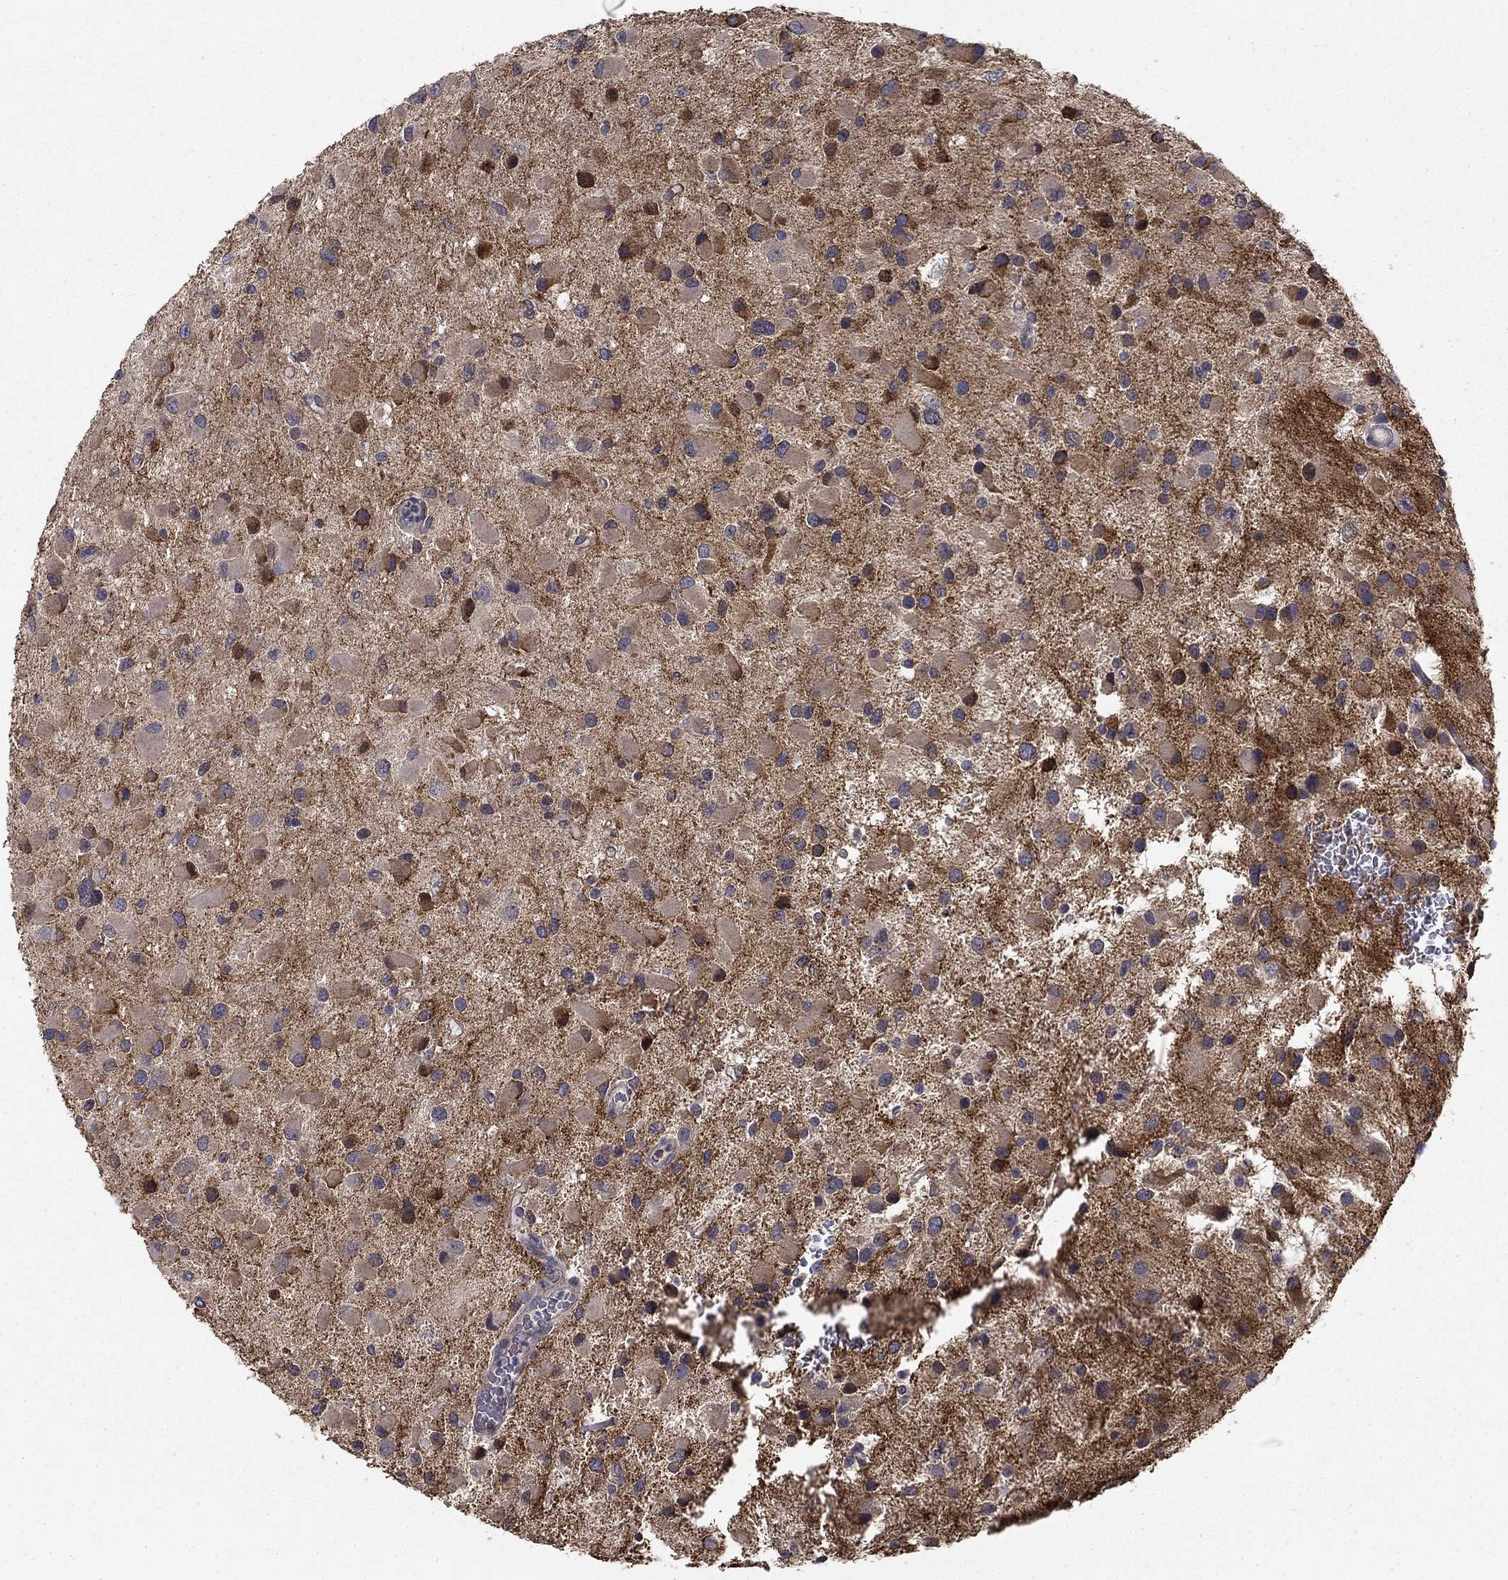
{"staining": {"intensity": "negative", "quantity": "none", "location": "none"}, "tissue": "glioma", "cell_type": "Tumor cells", "image_type": "cancer", "snomed": [{"axis": "morphology", "description": "Glioma, malignant, Low grade"}, {"axis": "topography", "description": "Brain"}], "caption": "Tumor cells show no significant protein staining in glioma.", "gene": "SEPTIN3", "patient": {"sex": "female", "age": 32}}